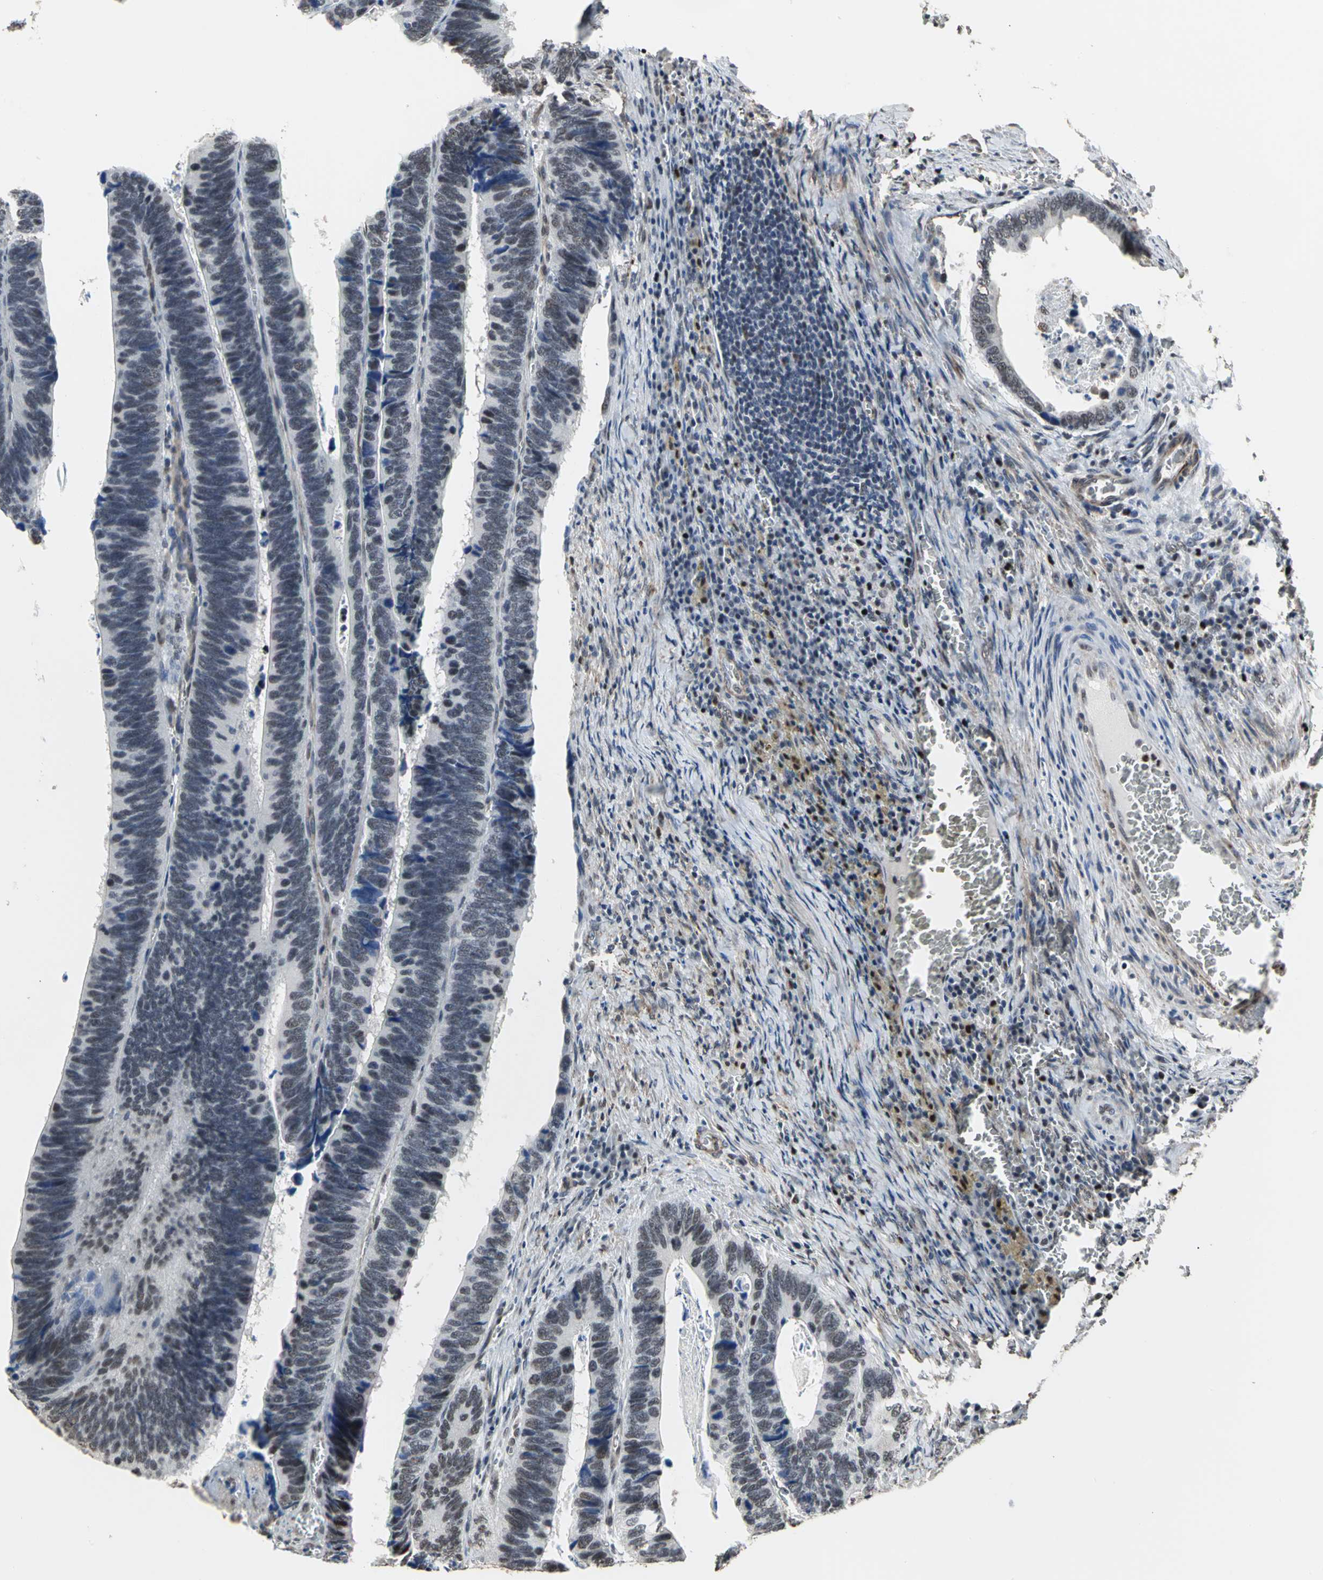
{"staining": {"intensity": "weak", "quantity": ">75%", "location": "nuclear"}, "tissue": "colorectal cancer", "cell_type": "Tumor cells", "image_type": "cancer", "snomed": [{"axis": "morphology", "description": "Adenocarcinoma, NOS"}, {"axis": "topography", "description": "Colon"}], "caption": "DAB (3,3'-diaminobenzidine) immunohistochemical staining of colorectal cancer (adenocarcinoma) shows weak nuclear protein expression in approximately >75% of tumor cells. (Stains: DAB in brown, nuclei in blue, Microscopy: brightfield microscopy at high magnification).", "gene": "CCDC88C", "patient": {"sex": "male", "age": 72}}